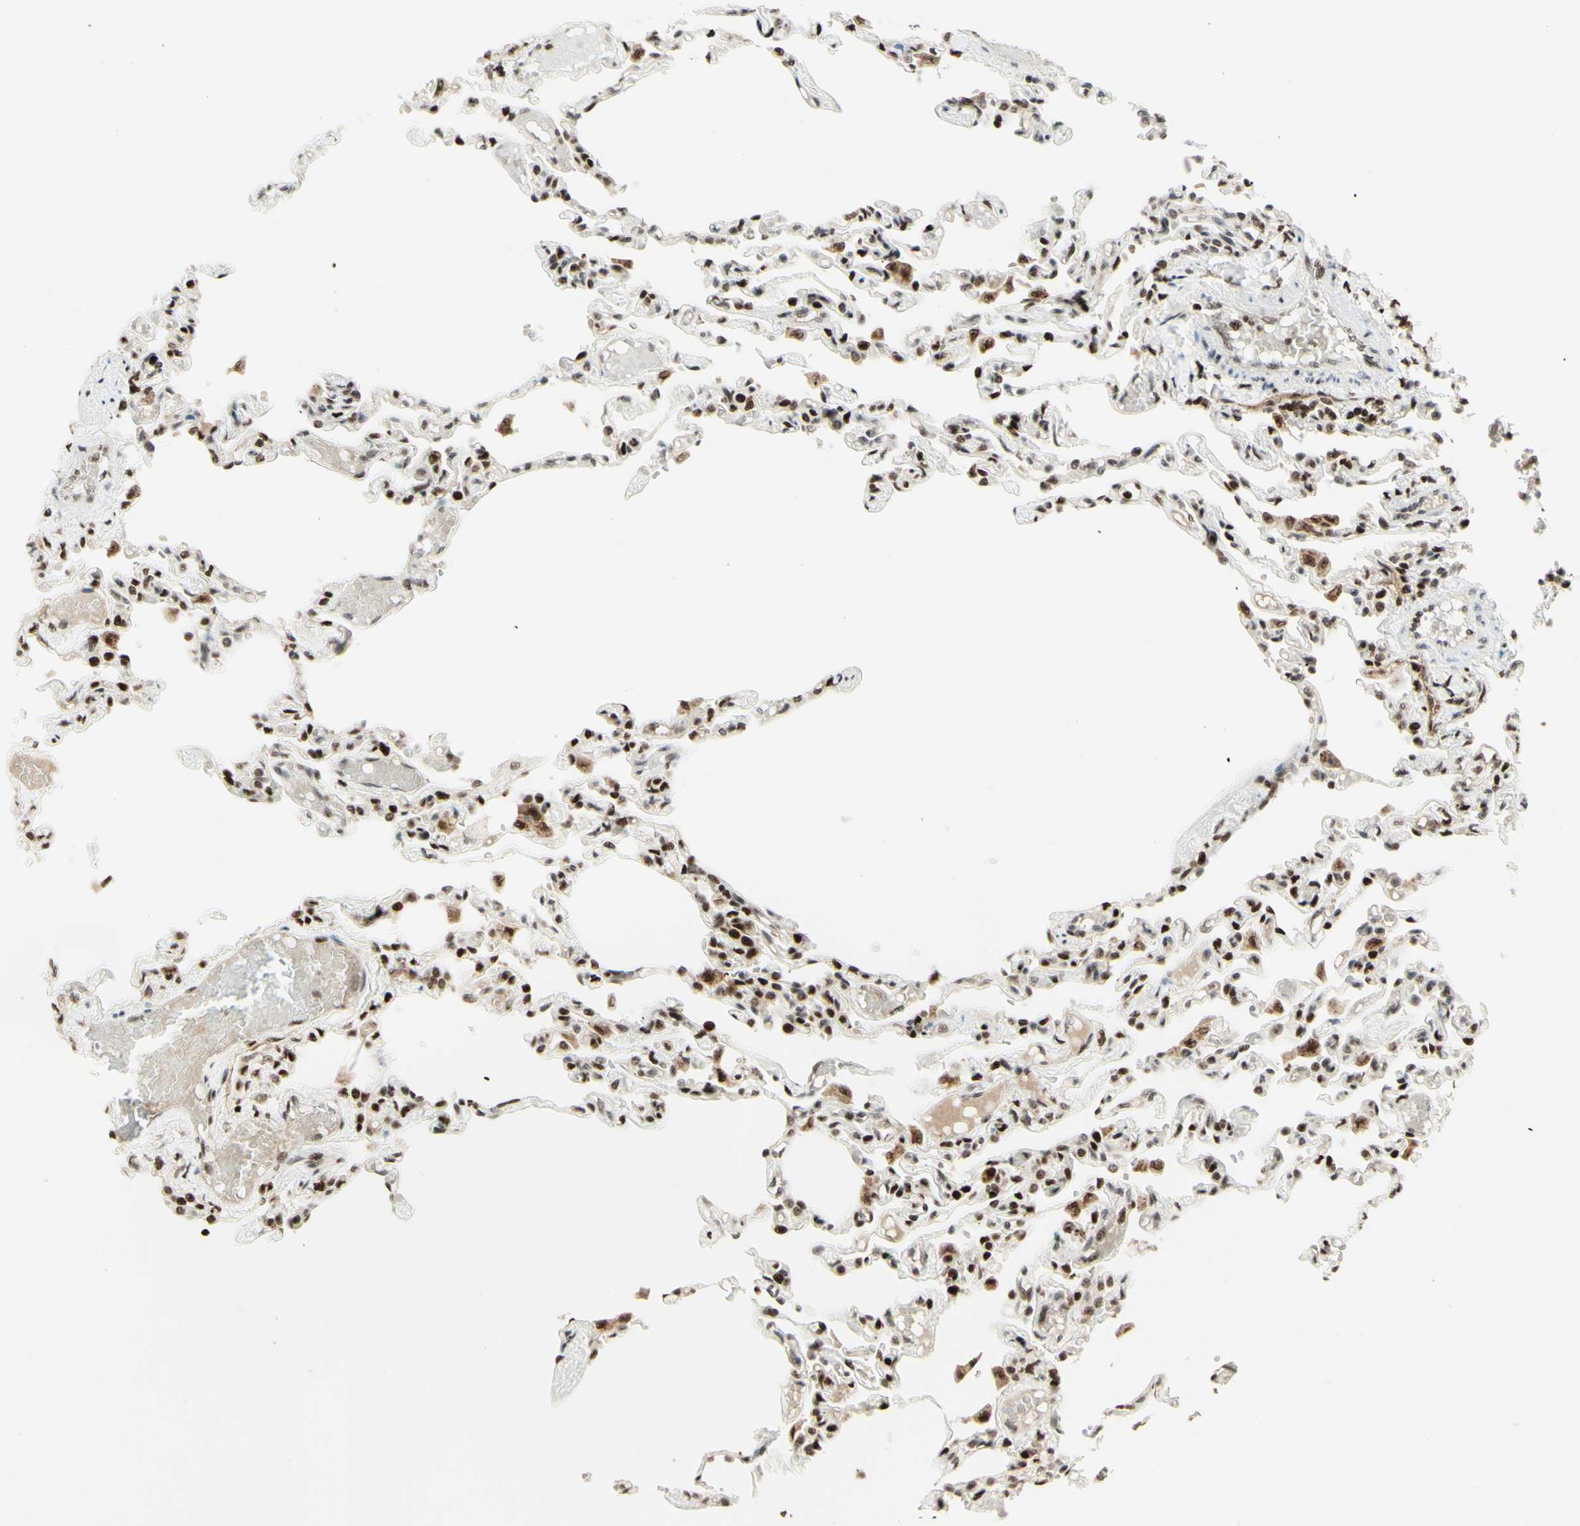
{"staining": {"intensity": "moderate", "quantity": ">75%", "location": "nuclear"}, "tissue": "lung", "cell_type": "Alveolar cells", "image_type": "normal", "snomed": [{"axis": "morphology", "description": "Normal tissue, NOS"}, {"axis": "topography", "description": "Lung"}], "caption": "Protein staining of unremarkable lung displays moderate nuclear expression in approximately >75% of alveolar cells.", "gene": "CDKL5", "patient": {"sex": "male", "age": 21}}